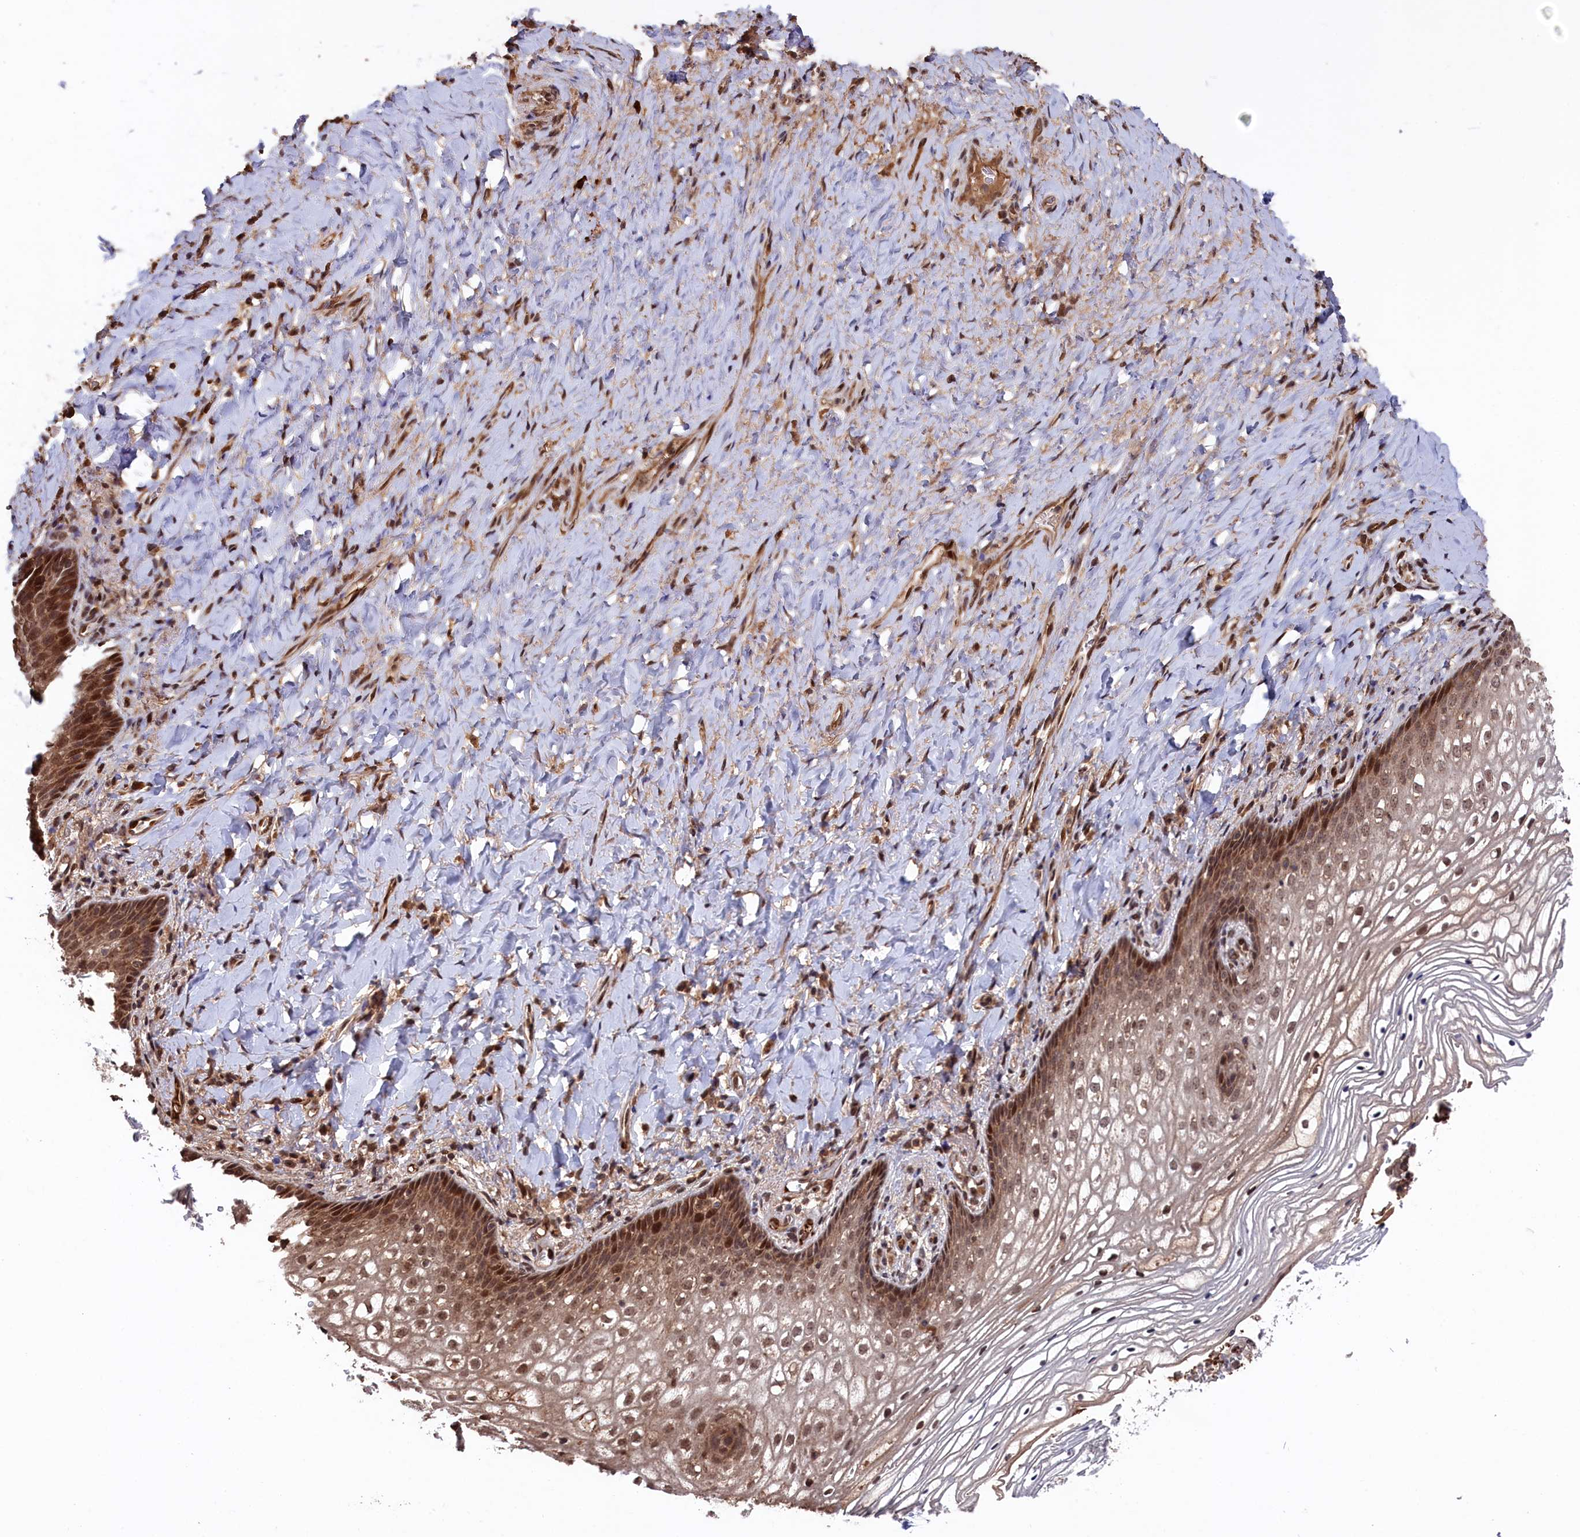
{"staining": {"intensity": "moderate", "quantity": ">75%", "location": "cytoplasmic/membranous,nuclear"}, "tissue": "vagina", "cell_type": "Squamous epithelial cells", "image_type": "normal", "snomed": [{"axis": "morphology", "description": "Normal tissue, NOS"}, {"axis": "topography", "description": "Vagina"}], "caption": "Brown immunohistochemical staining in normal vagina shows moderate cytoplasmic/membranous,nuclear expression in about >75% of squamous epithelial cells.", "gene": "CLPX", "patient": {"sex": "female", "age": 60}}